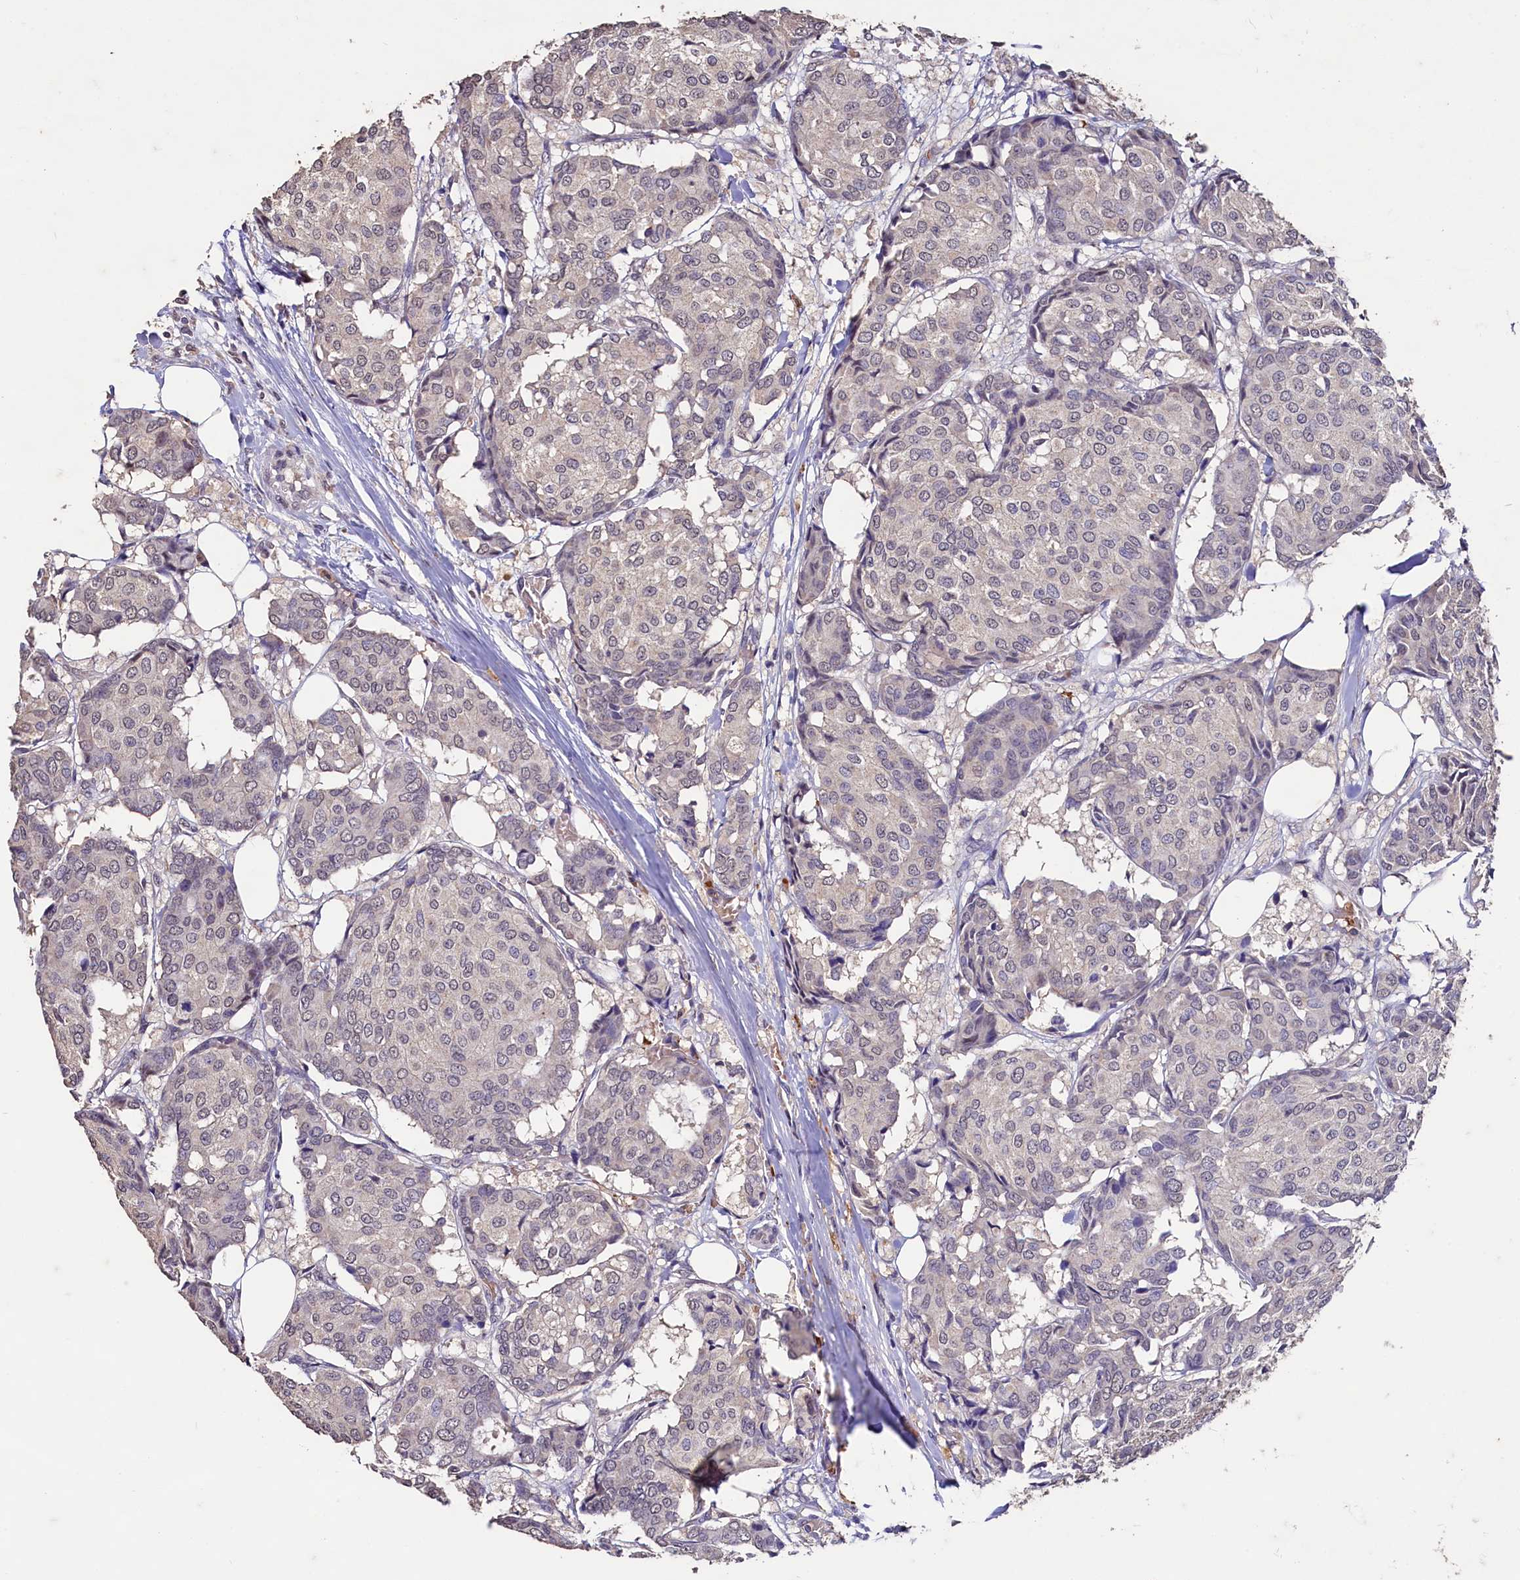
{"staining": {"intensity": "negative", "quantity": "none", "location": "none"}, "tissue": "breast cancer", "cell_type": "Tumor cells", "image_type": "cancer", "snomed": [{"axis": "morphology", "description": "Duct carcinoma"}, {"axis": "topography", "description": "Breast"}], "caption": "Immunohistochemistry image of neoplastic tissue: human breast cancer (infiltrating ductal carcinoma) stained with DAB displays no significant protein expression in tumor cells.", "gene": "CSTPP1", "patient": {"sex": "female", "age": 75}}